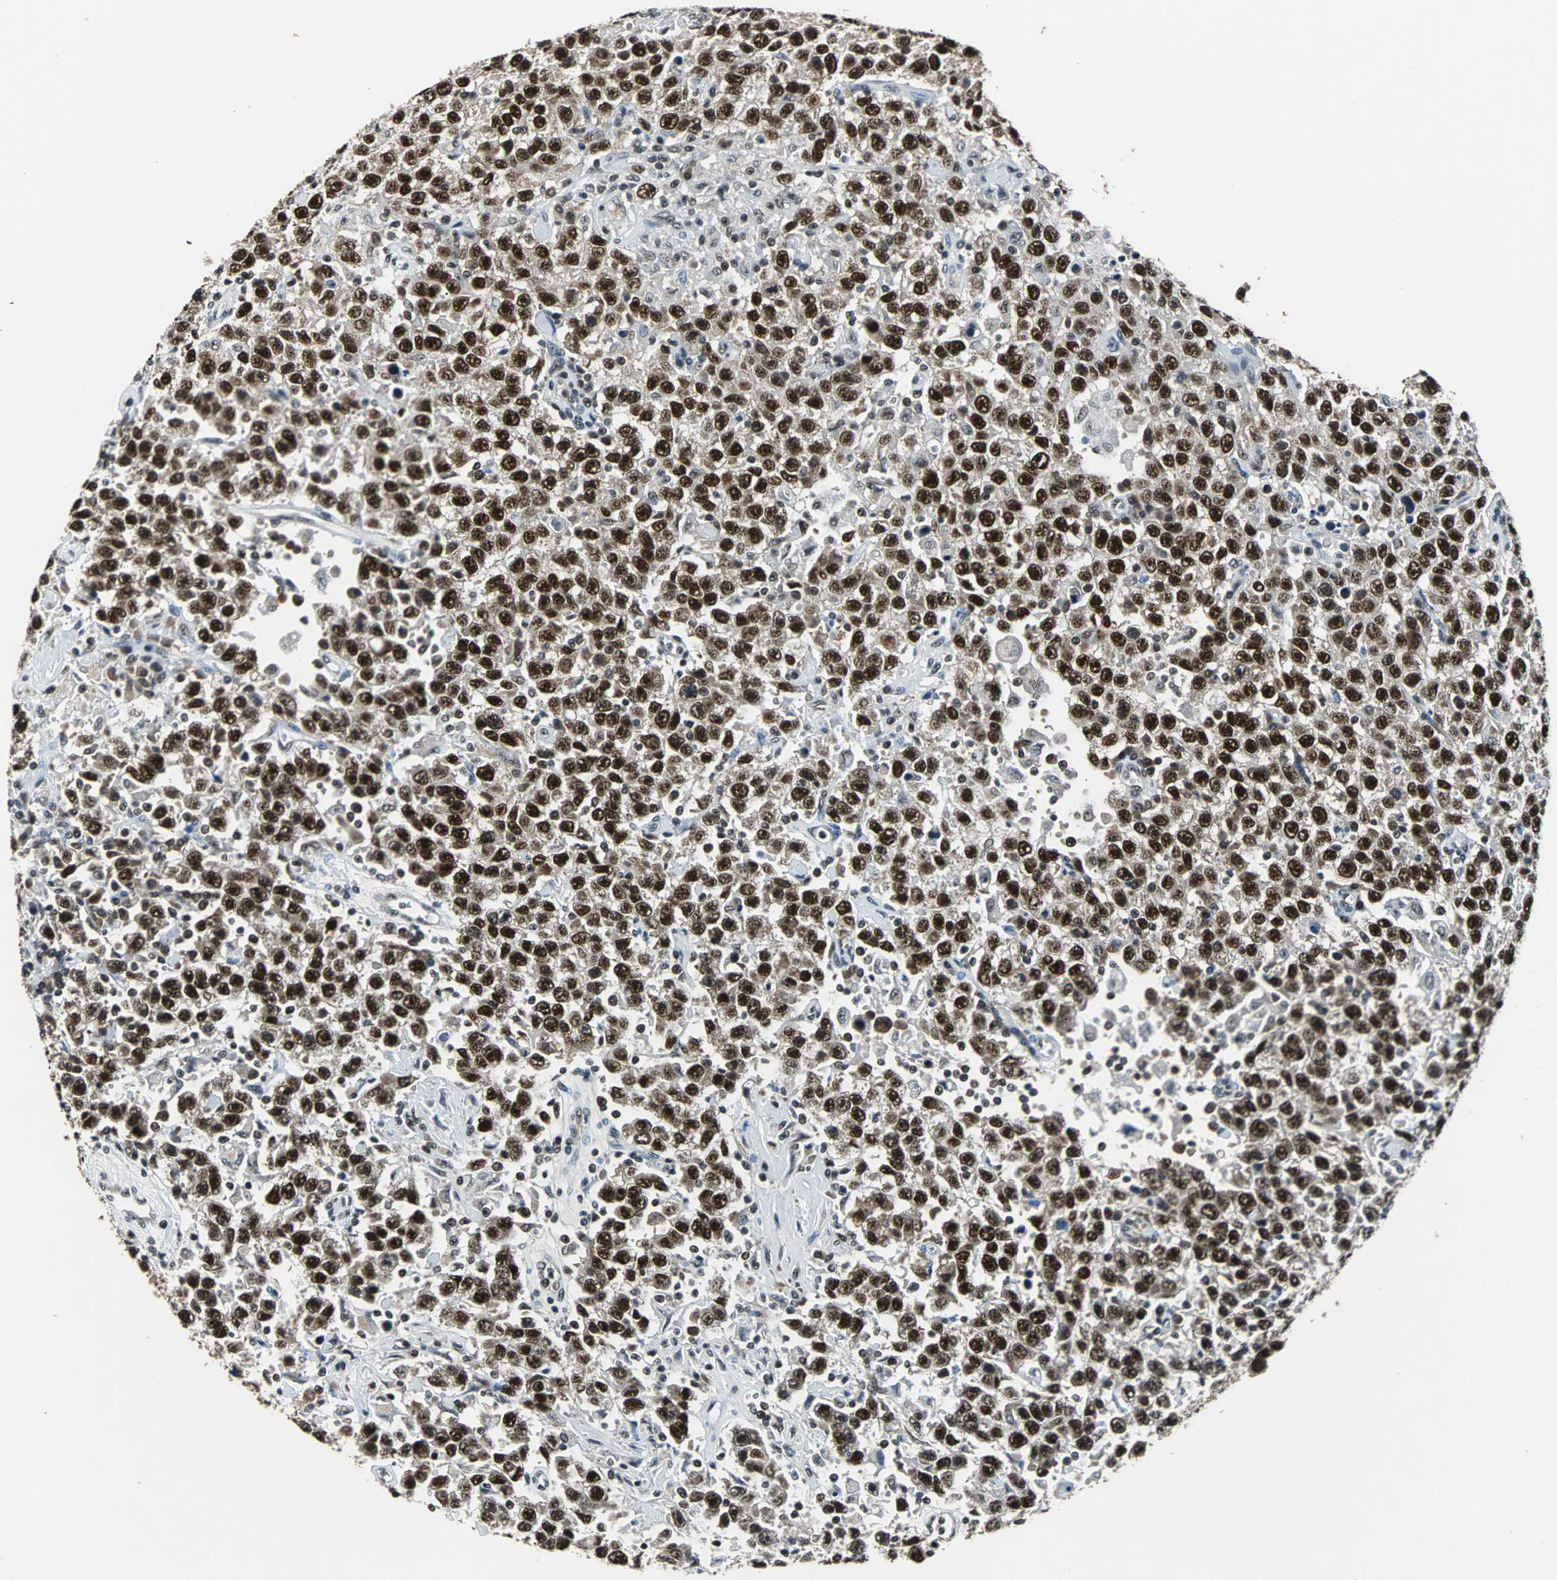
{"staining": {"intensity": "strong", "quantity": ">75%", "location": "nuclear"}, "tissue": "testis cancer", "cell_type": "Tumor cells", "image_type": "cancer", "snomed": [{"axis": "morphology", "description": "Seminoma, NOS"}, {"axis": "topography", "description": "Testis"}], "caption": "Approximately >75% of tumor cells in testis seminoma display strong nuclear protein staining as visualized by brown immunohistochemical staining.", "gene": "USP28", "patient": {"sex": "male", "age": 41}}